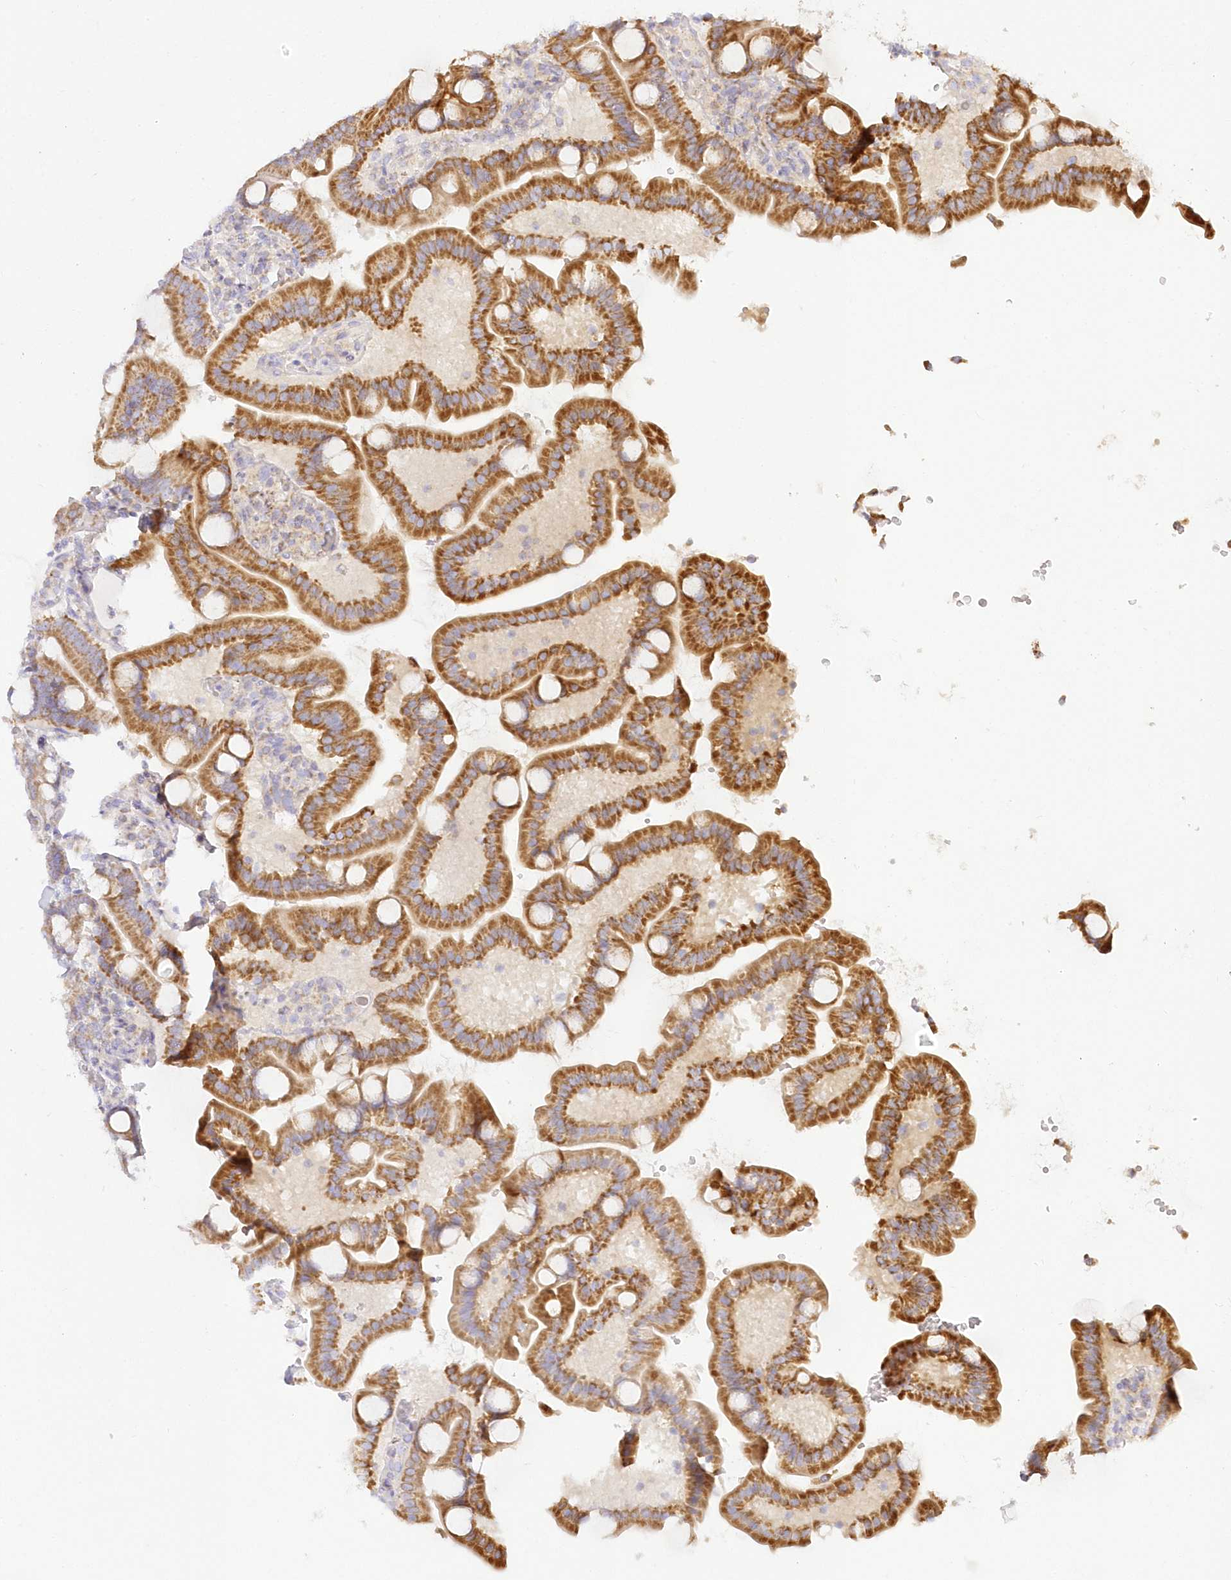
{"staining": {"intensity": "moderate", "quantity": ">75%", "location": "cytoplasmic/membranous"}, "tissue": "duodenum", "cell_type": "Glandular cells", "image_type": "normal", "snomed": [{"axis": "morphology", "description": "Normal tissue, NOS"}, {"axis": "topography", "description": "Duodenum"}], "caption": "IHC image of normal duodenum stained for a protein (brown), which shows medium levels of moderate cytoplasmic/membranous positivity in about >75% of glandular cells.", "gene": "TBC1D14", "patient": {"sex": "male", "age": 55}}